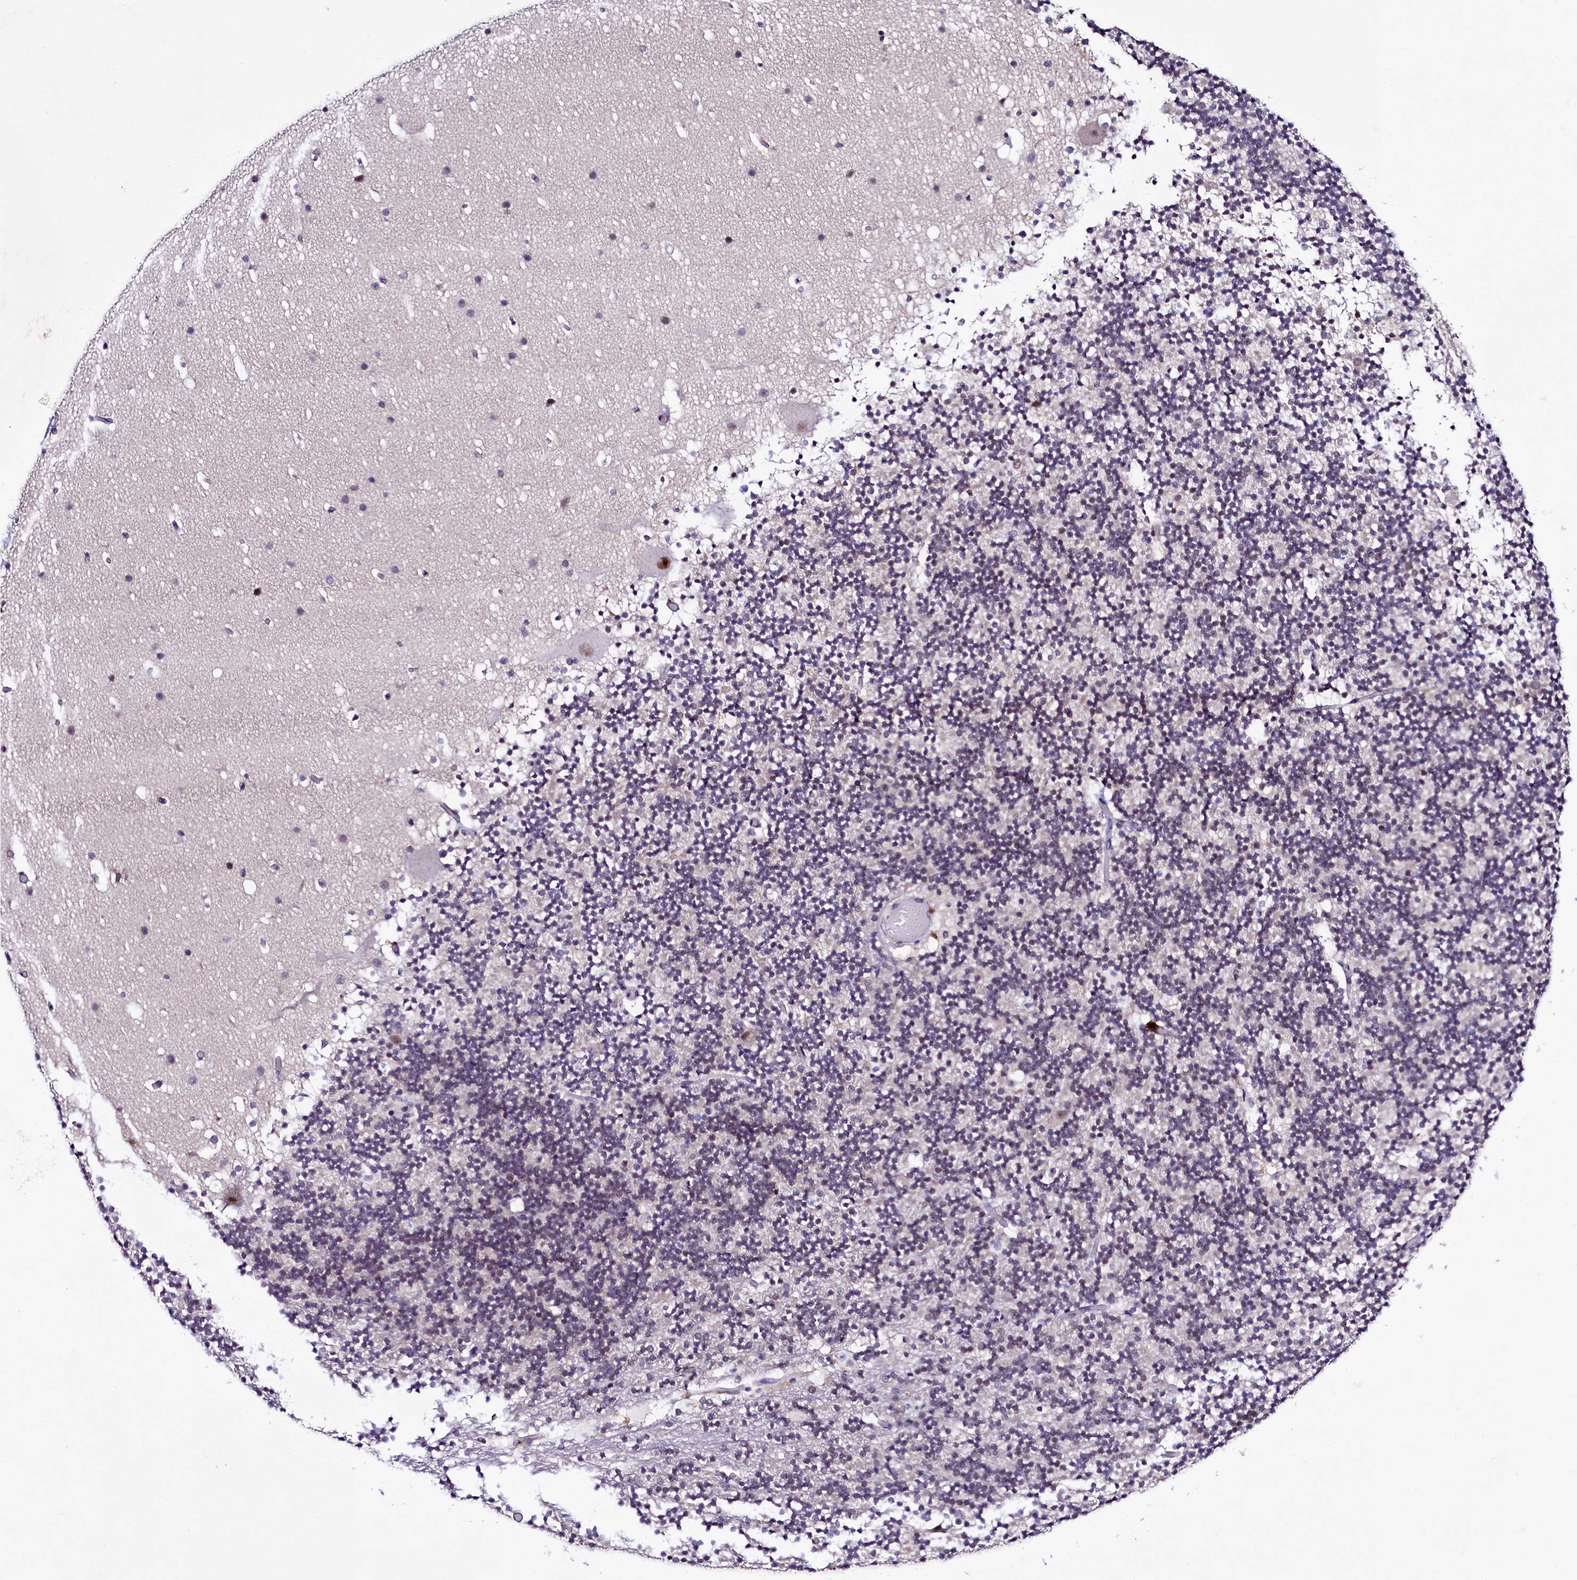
{"staining": {"intensity": "negative", "quantity": "none", "location": "none"}, "tissue": "cerebellum", "cell_type": "Cells in granular layer", "image_type": "normal", "snomed": [{"axis": "morphology", "description": "Normal tissue, NOS"}, {"axis": "topography", "description": "Cerebellum"}], "caption": "Cells in granular layer show no significant staining in benign cerebellum. (Immunohistochemistry (ihc), brightfield microscopy, high magnification).", "gene": "LEUTX", "patient": {"sex": "male", "age": 57}}